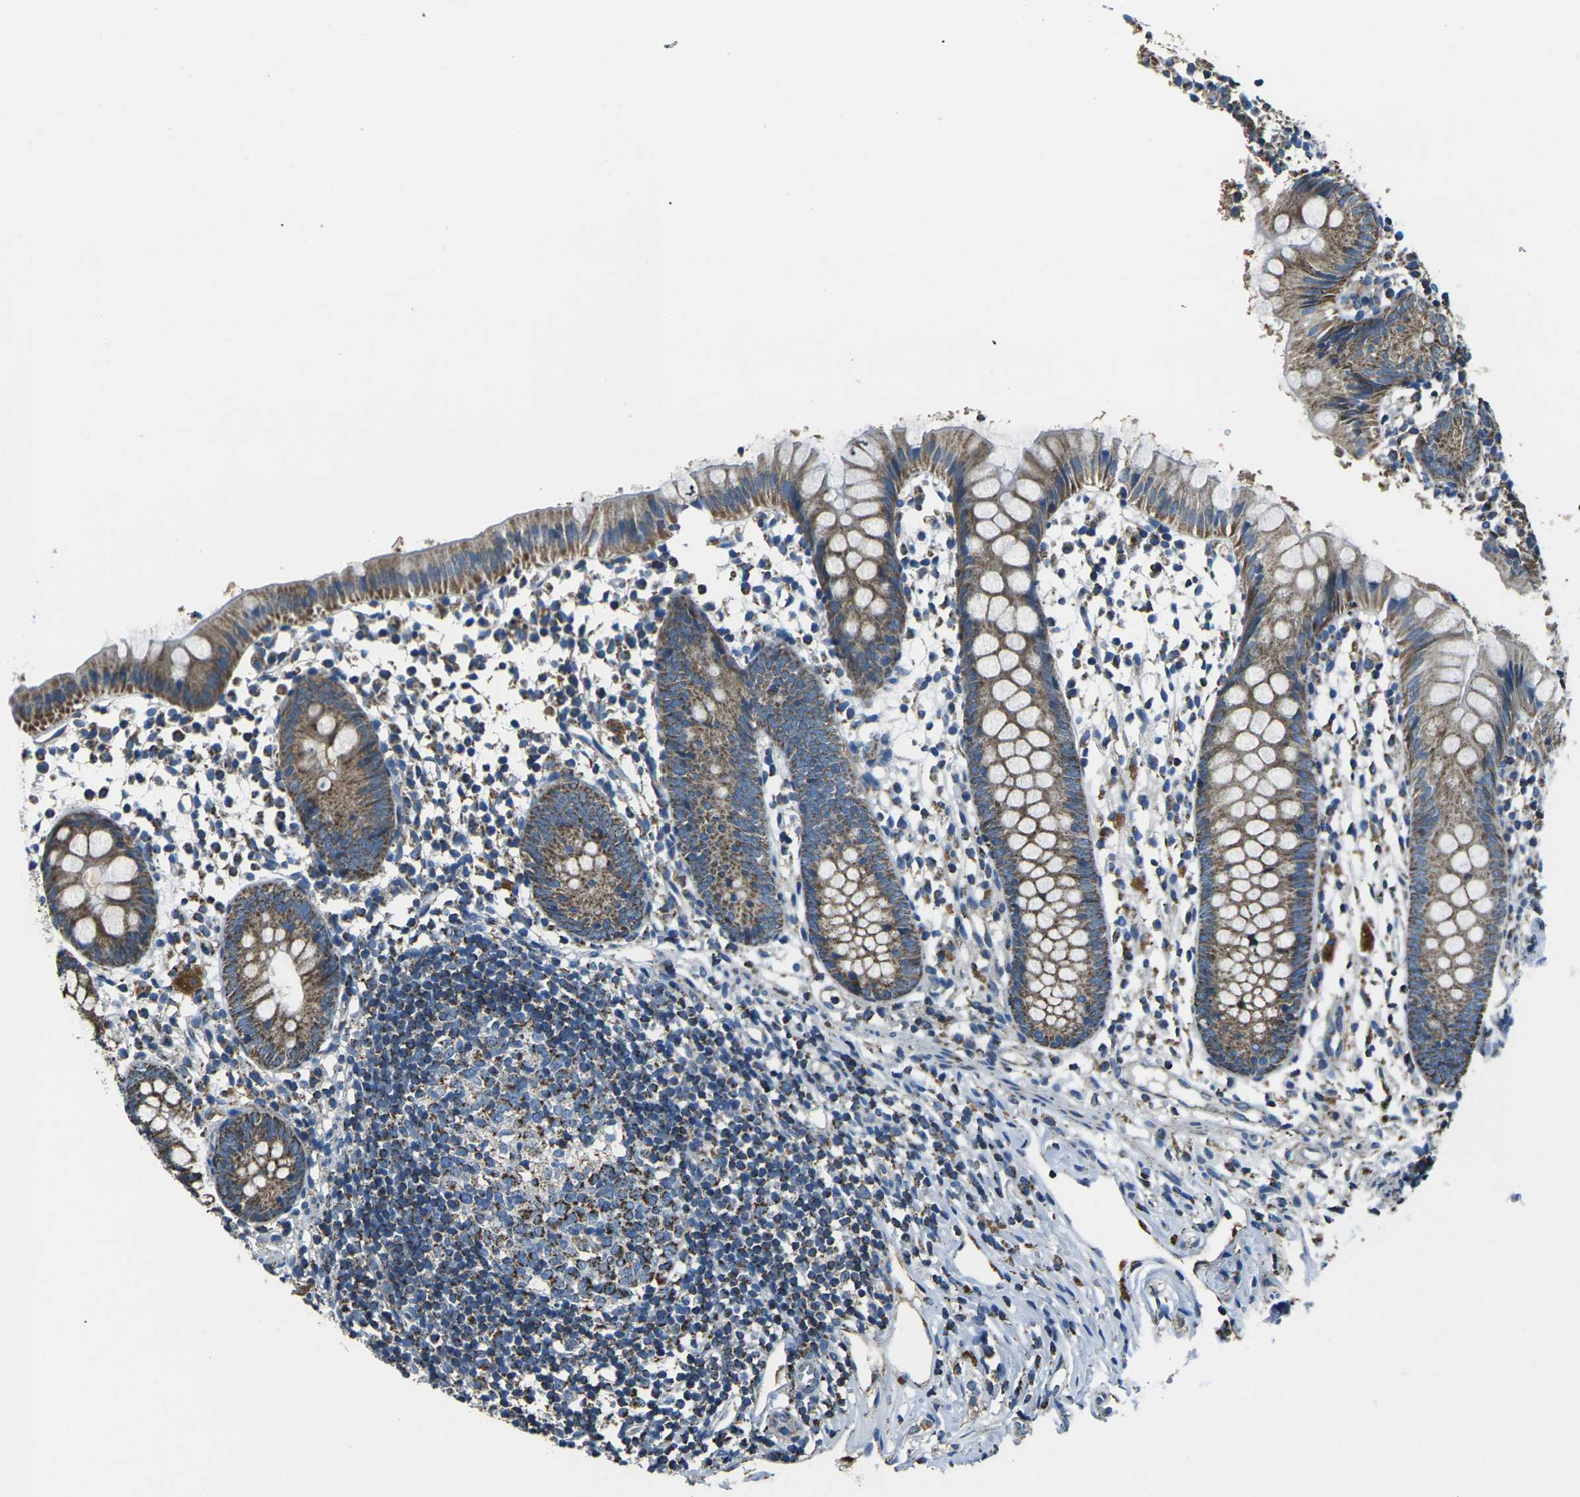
{"staining": {"intensity": "moderate", "quantity": ">75%", "location": "cytoplasmic/membranous"}, "tissue": "appendix", "cell_type": "Glandular cells", "image_type": "normal", "snomed": [{"axis": "morphology", "description": "Normal tissue, NOS"}, {"axis": "topography", "description": "Appendix"}], "caption": "Human appendix stained with a brown dye demonstrates moderate cytoplasmic/membranous positive staining in approximately >75% of glandular cells.", "gene": "IRF3", "patient": {"sex": "female", "age": 20}}